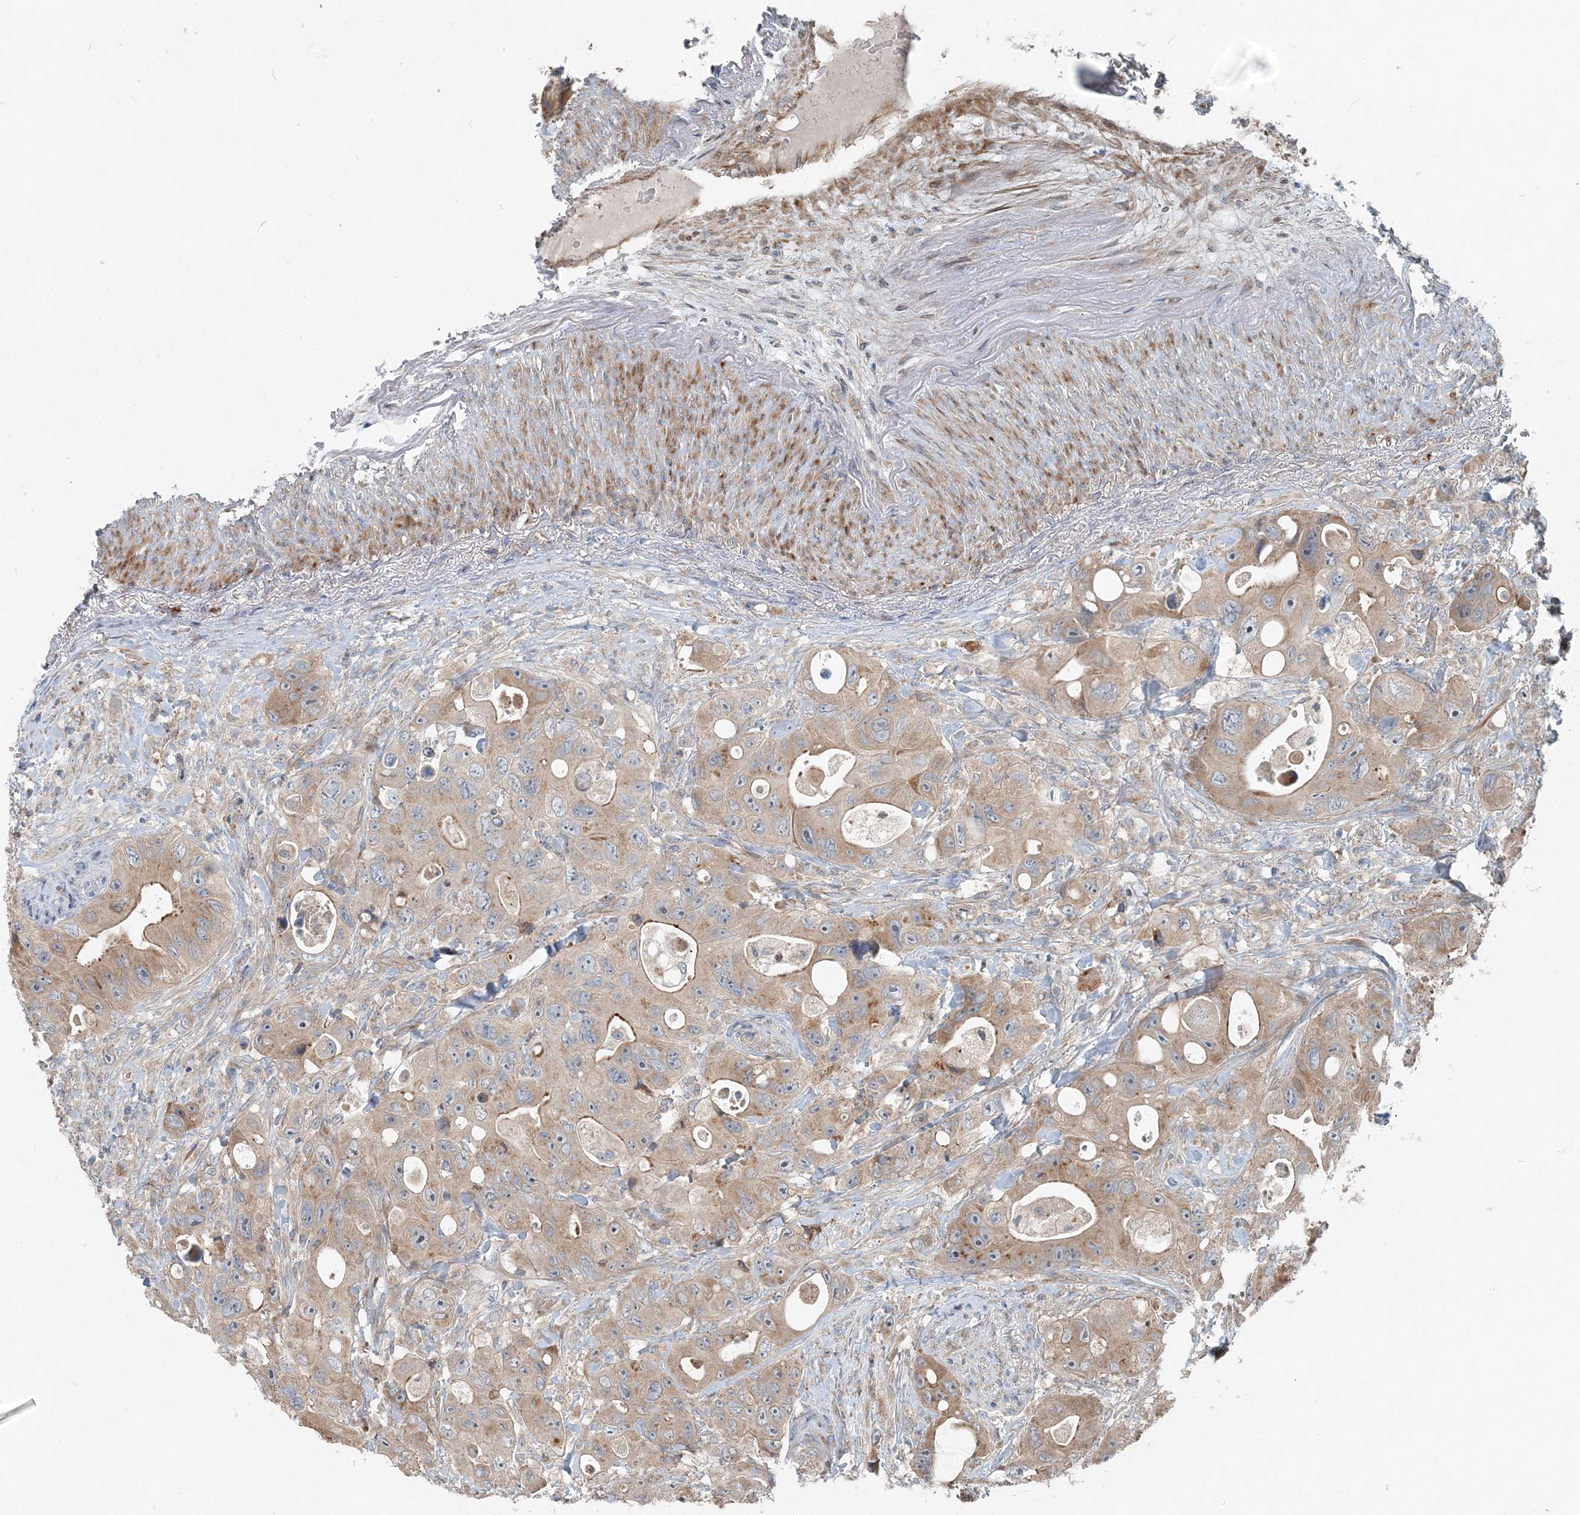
{"staining": {"intensity": "weak", "quantity": ">75%", "location": "cytoplasmic/membranous"}, "tissue": "colorectal cancer", "cell_type": "Tumor cells", "image_type": "cancer", "snomed": [{"axis": "morphology", "description": "Adenocarcinoma, NOS"}, {"axis": "topography", "description": "Colon"}], "caption": "Colorectal cancer (adenocarcinoma) tissue reveals weak cytoplasmic/membranous staining in approximately >75% of tumor cells", "gene": "INTU", "patient": {"sex": "female", "age": 46}}